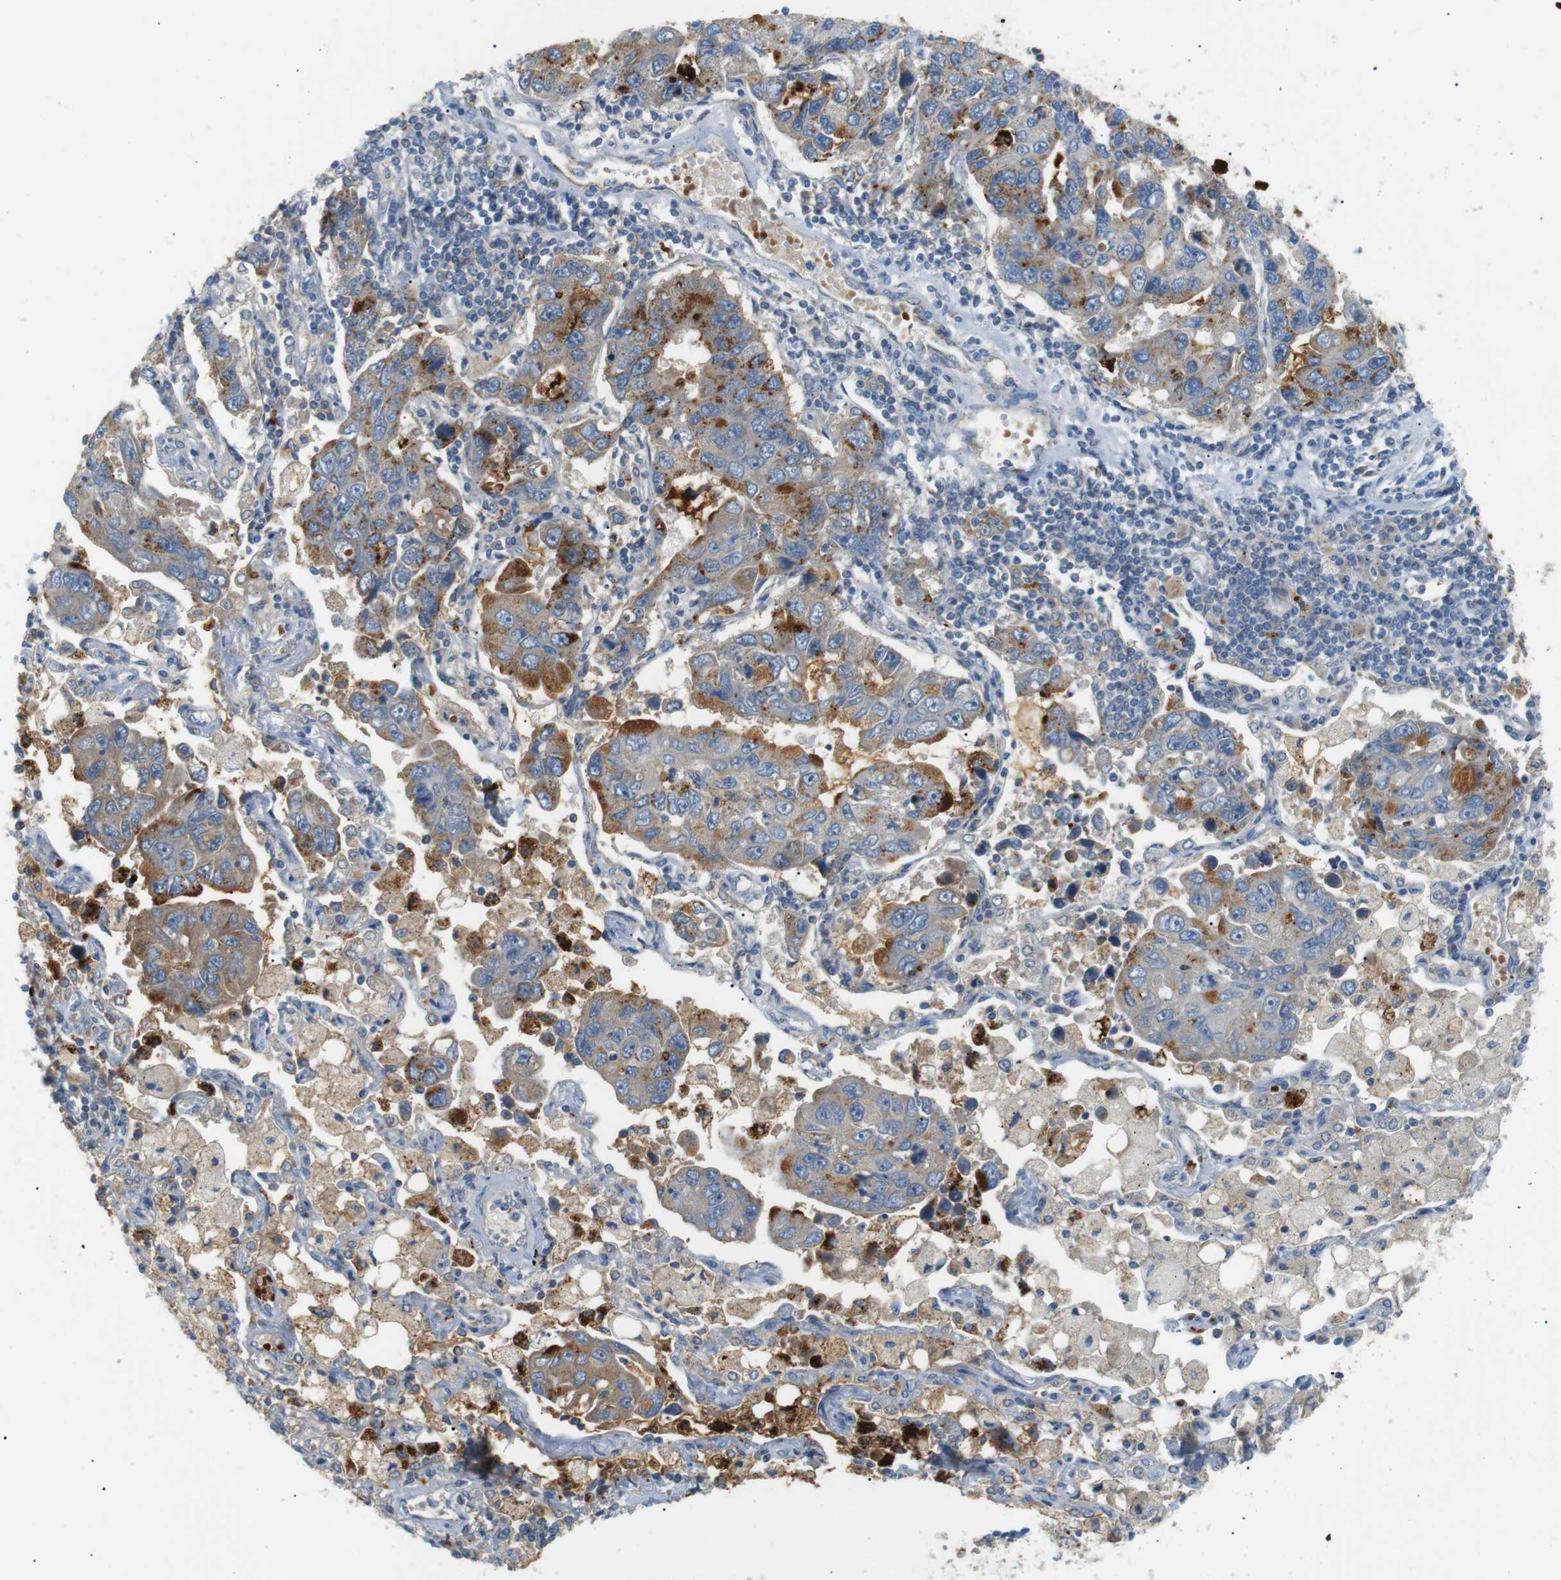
{"staining": {"intensity": "moderate", "quantity": "25%-75%", "location": "cytoplasmic/membranous"}, "tissue": "lung cancer", "cell_type": "Tumor cells", "image_type": "cancer", "snomed": [{"axis": "morphology", "description": "Adenocarcinoma, NOS"}, {"axis": "topography", "description": "Lung"}], "caption": "Lung cancer (adenocarcinoma) stained with a brown dye shows moderate cytoplasmic/membranous positive expression in about 25%-75% of tumor cells.", "gene": "B4GALNT2", "patient": {"sex": "male", "age": 64}}